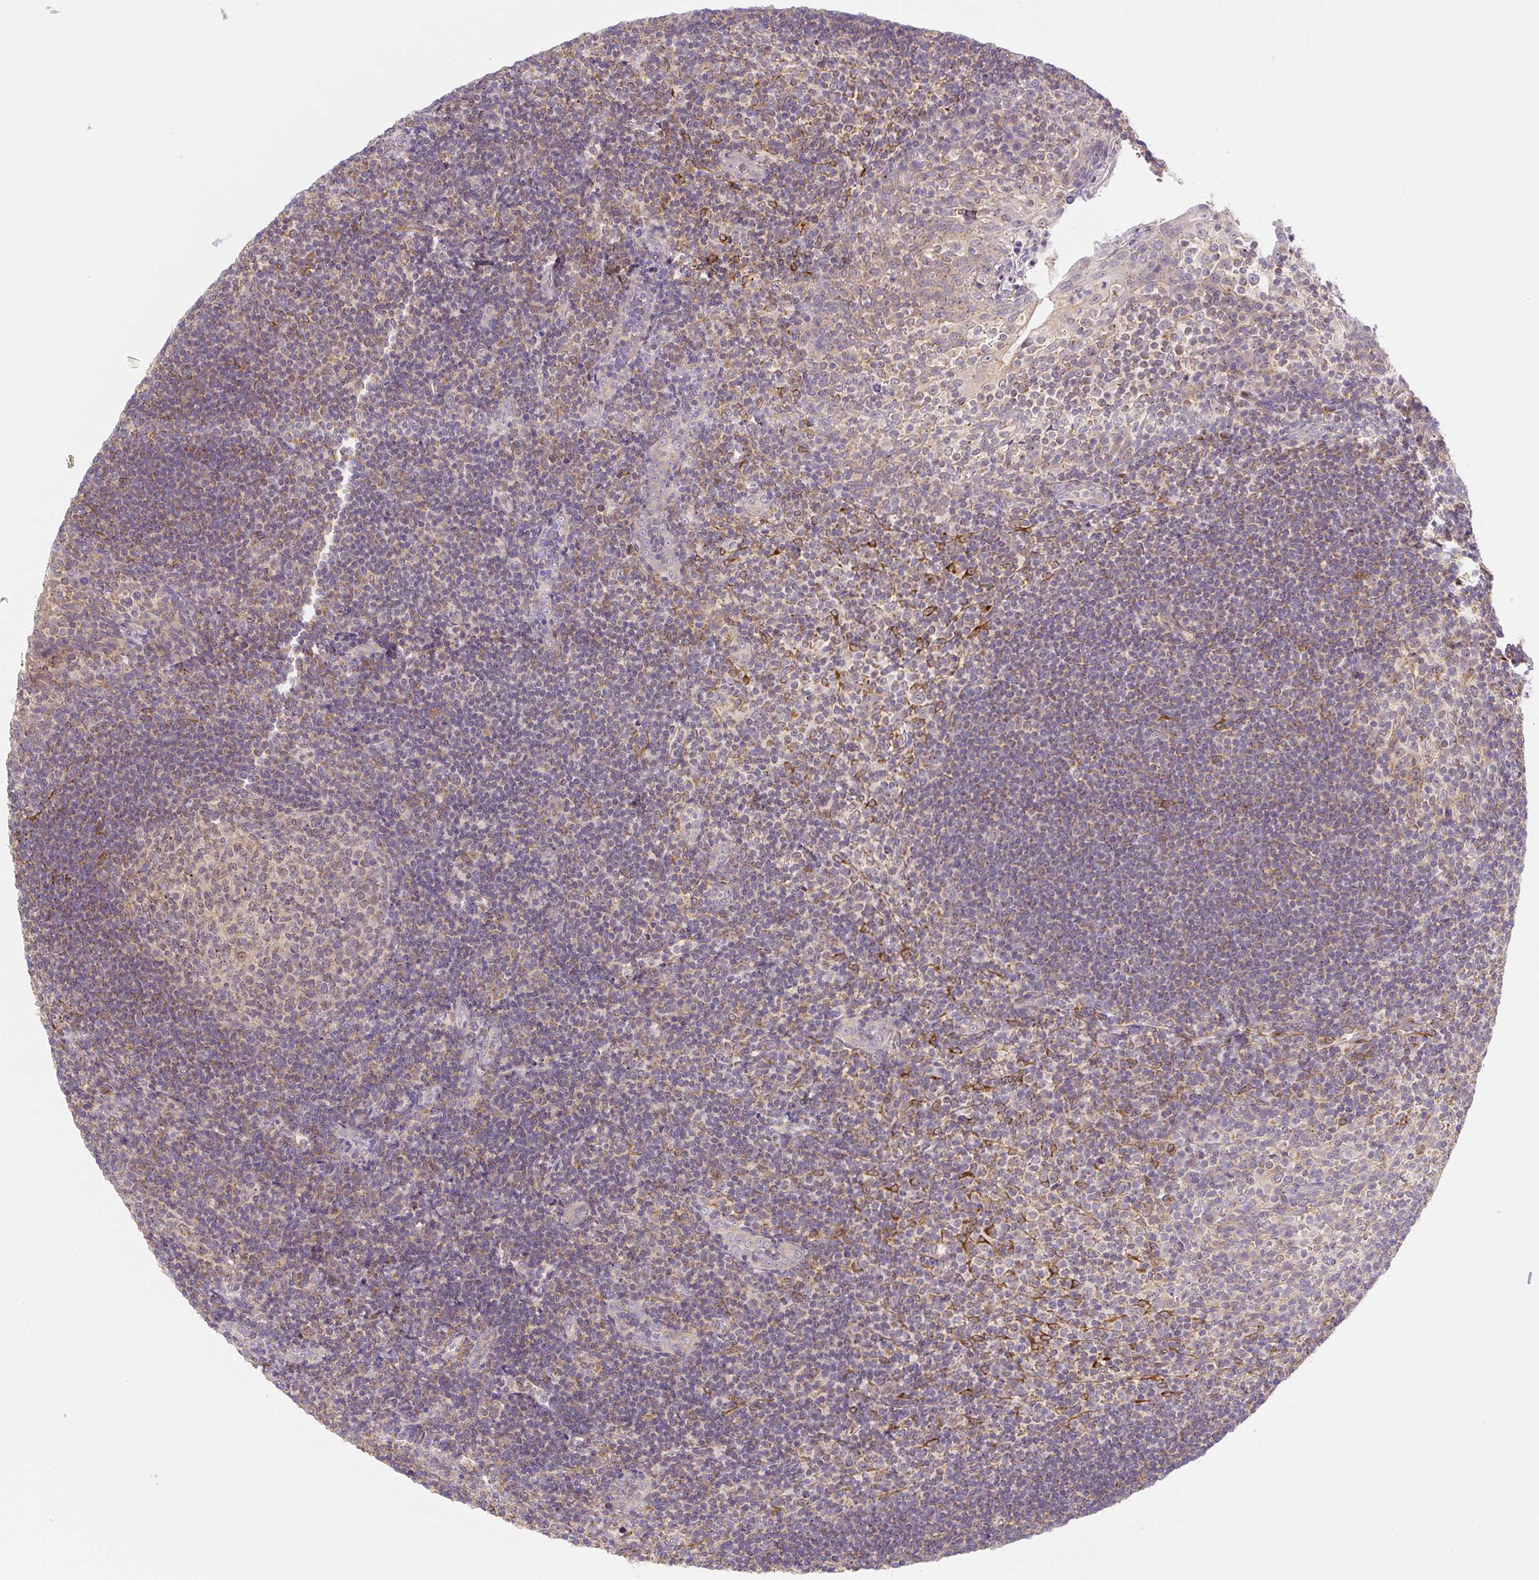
{"staining": {"intensity": "weak", "quantity": "<25%", "location": "cytoplasmic/membranous"}, "tissue": "tonsil", "cell_type": "Germinal center cells", "image_type": "normal", "snomed": [{"axis": "morphology", "description": "Normal tissue, NOS"}, {"axis": "topography", "description": "Tonsil"}], "caption": "There is no significant expression in germinal center cells of tonsil. (Brightfield microscopy of DAB (3,3'-diaminobenzidine) immunohistochemistry (IHC) at high magnification).", "gene": "PLA2G4A", "patient": {"sex": "female", "age": 10}}